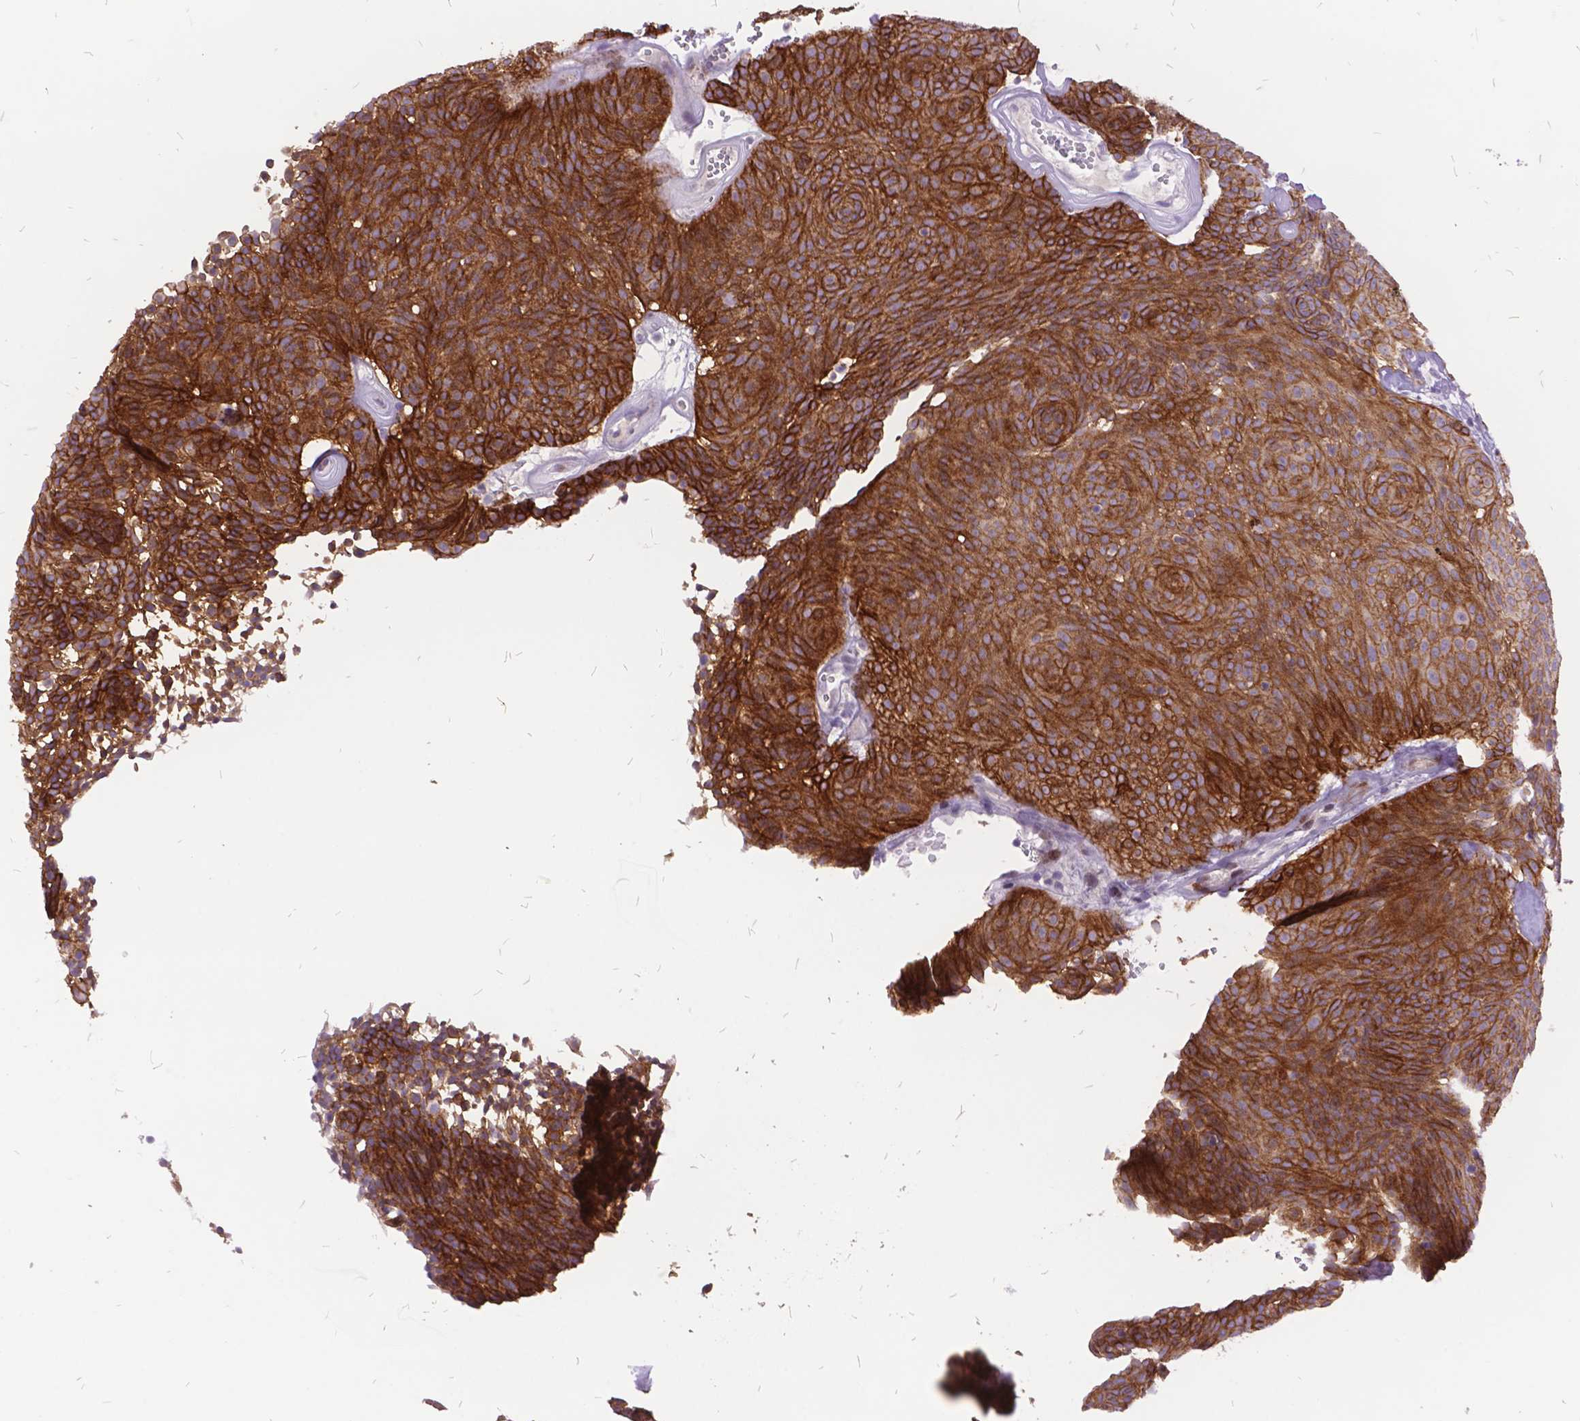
{"staining": {"intensity": "strong", "quantity": ">75%", "location": "cytoplasmic/membranous"}, "tissue": "urothelial cancer", "cell_type": "Tumor cells", "image_type": "cancer", "snomed": [{"axis": "morphology", "description": "Urothelial carcinoma, Low grade"}, {"axis": "topography", "description": "Urinary bladder"}], "caption": "There is high levels of strong cytoplasmic/membranous positivity in tumor cells of urothelial cancer, as demonstrated by immunohistochemical staining (brown color).", "gene": "ITGB6", "patient": {"sex": "male", "age": 77}}